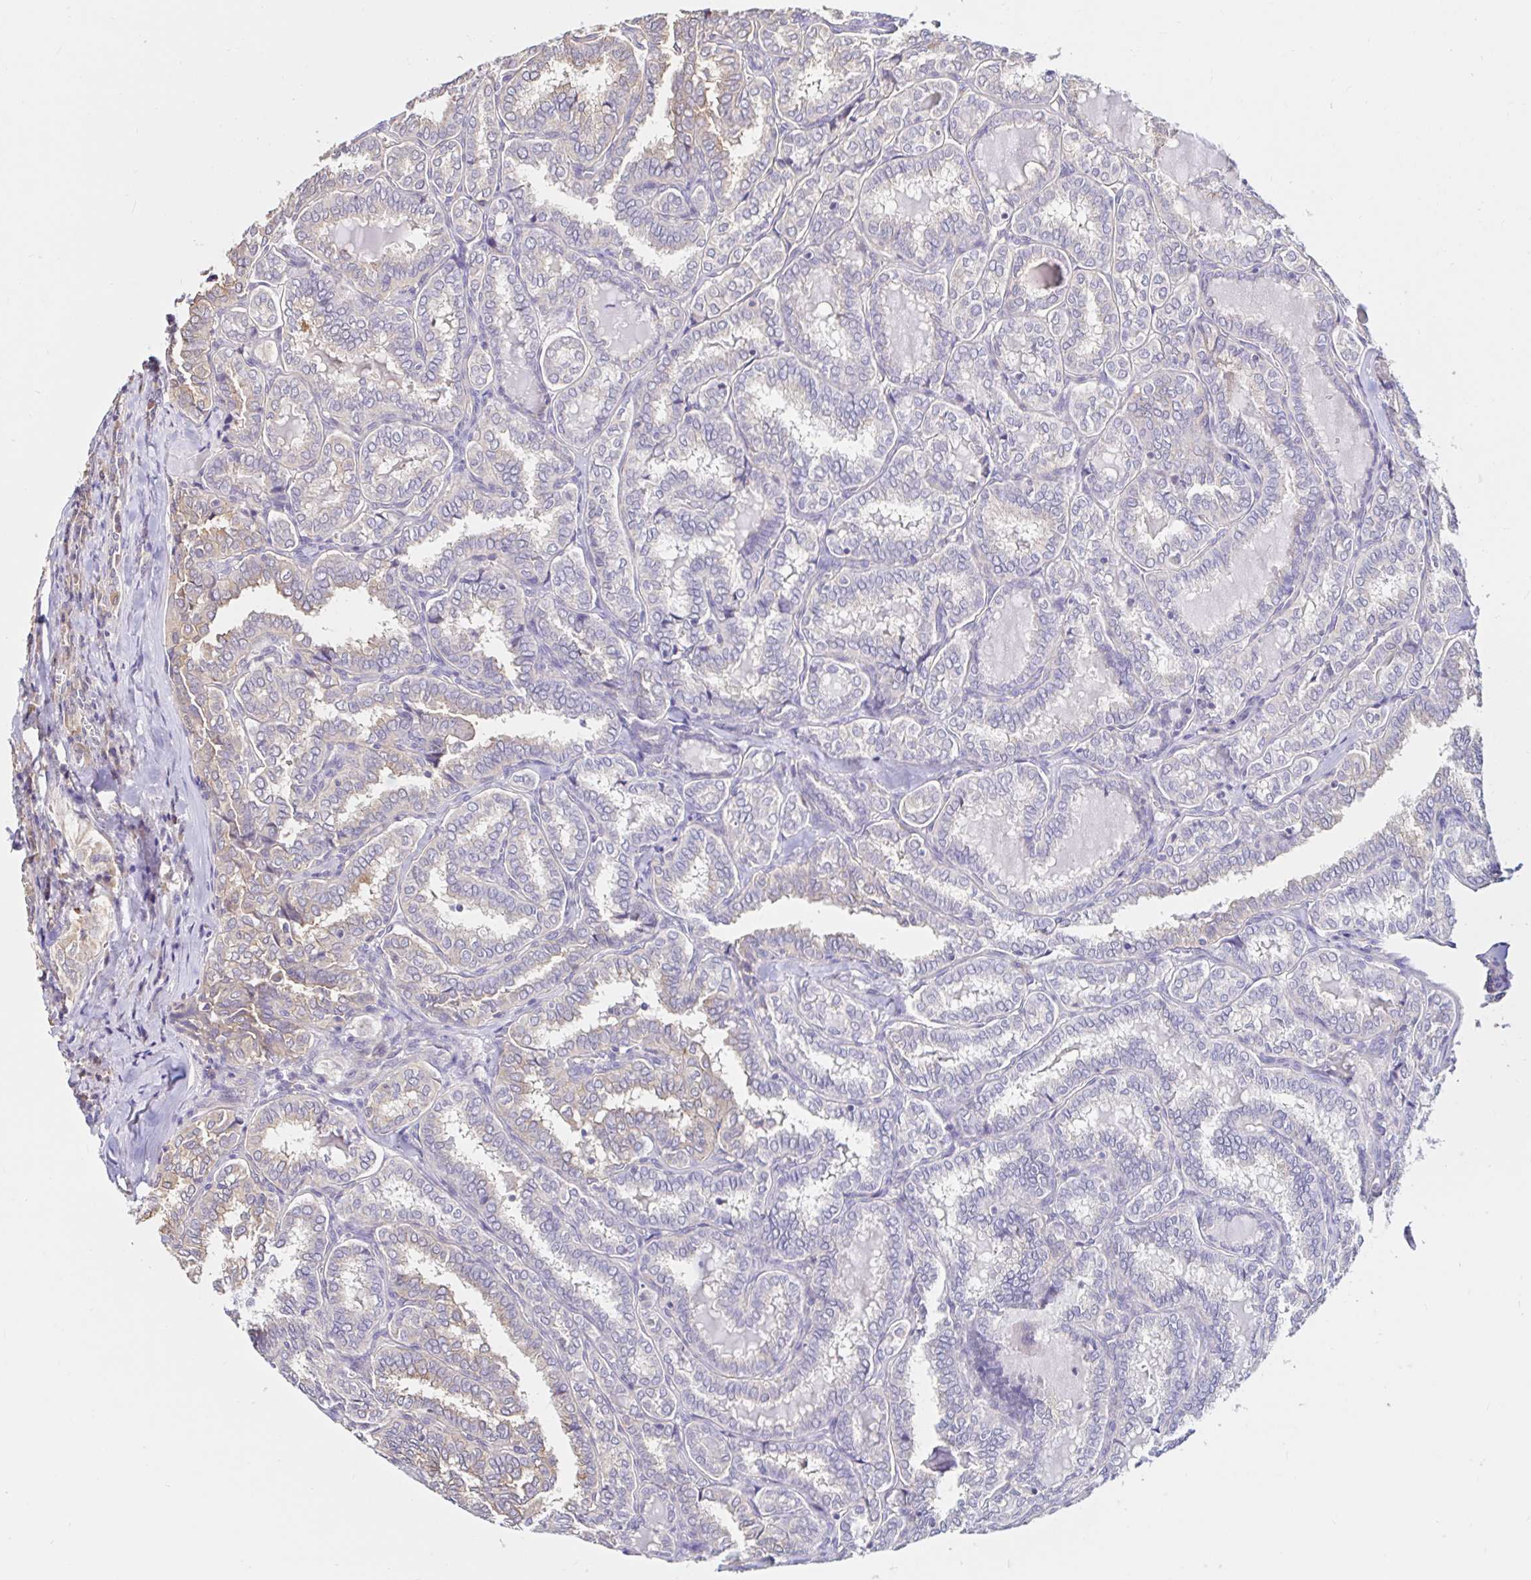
{"staining": {"intensity": "negative", "quantity": "none", "location": "none"}, "tissue": "thyroid cancer", "cell_type": "Tumor cells", "image_type": "cancer", "snomed": [{"axis": "morphology", "description": "Papillary adenocarcinoma, NOS"}, {"axis": "topography", "description": "Thyroid gland"}], "caption": "DAB (3,3'-diaminobenzidine) immunohistochemical staining of human papillary adenocarcinoma (thyroid) exhibits no significant positivity in tumor cells. The staining was performed using DAB (3,3'-diaminobenzidine) to visualize the protein expression in brown, while the nuclei were stained in blue with hematoxylin (Magnification: 20x).", "gene": "RSRP1", "patient": {"sex": "female", "age": 30}}